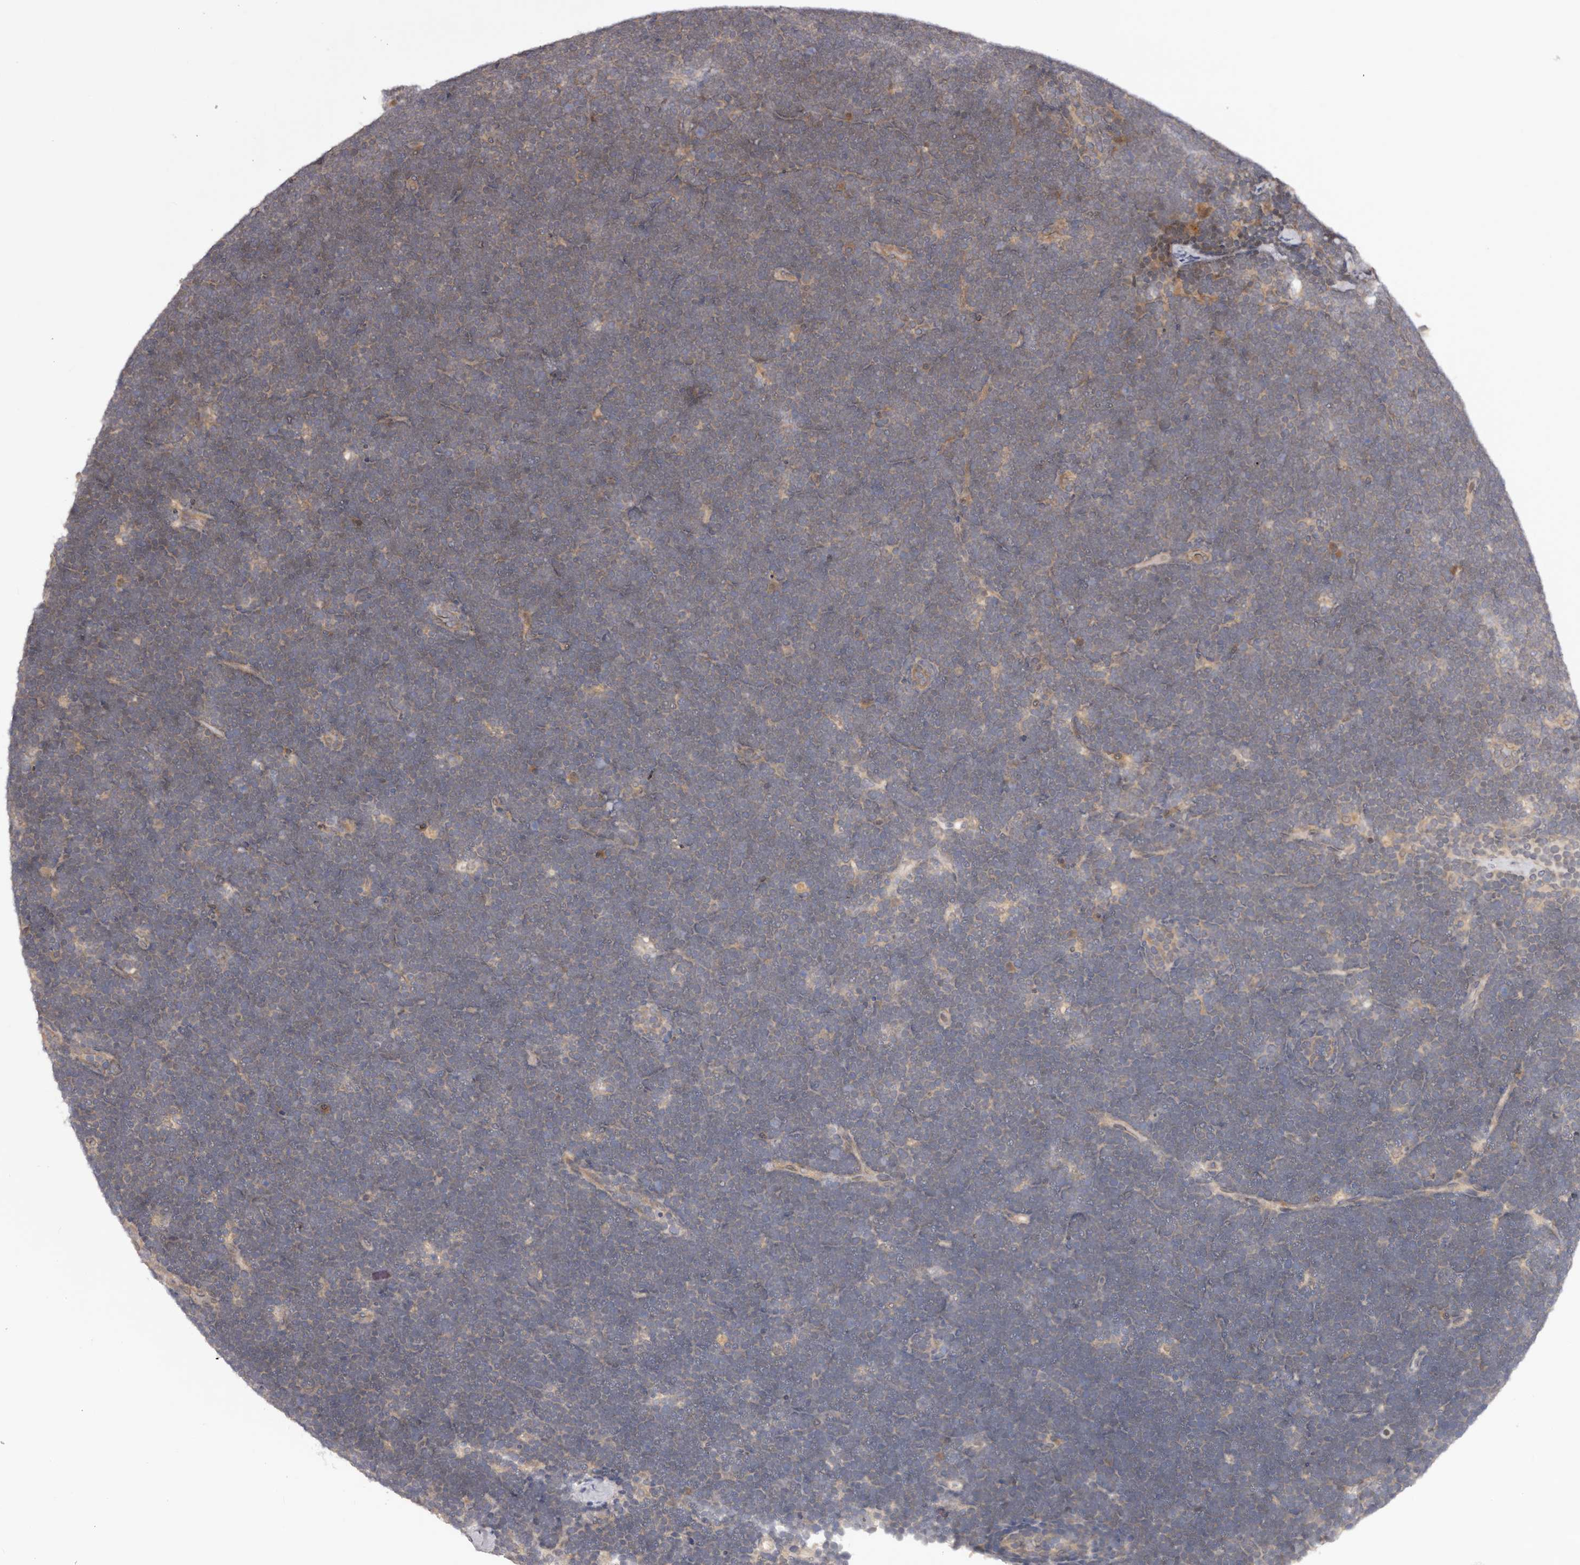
{"staining": {"intensity": "weak", "quantity": "25%-75%", "location": "cytoplasmic/membranous"}, "tissue": "lymphoma", "cell_type": "Tumor cells", "image_type": "cancer", "snomed": [{"axis": "morphology", "description": "Malignant lymphoma, non-Hodgkin's type, High grade"}, {"axis": "topography", "description": "Lymph node"}], "caption": "The histopathology image exhibits immunohistochemical staining of high-grade malignant lymphoma, non-Hodgkin's type. There is weak cytoplasmic/membranous staining is seen in approximately 25%-75% of tumor cells.", "gene": "MDP1", "patient": {"sex": "male", "age": 13}}